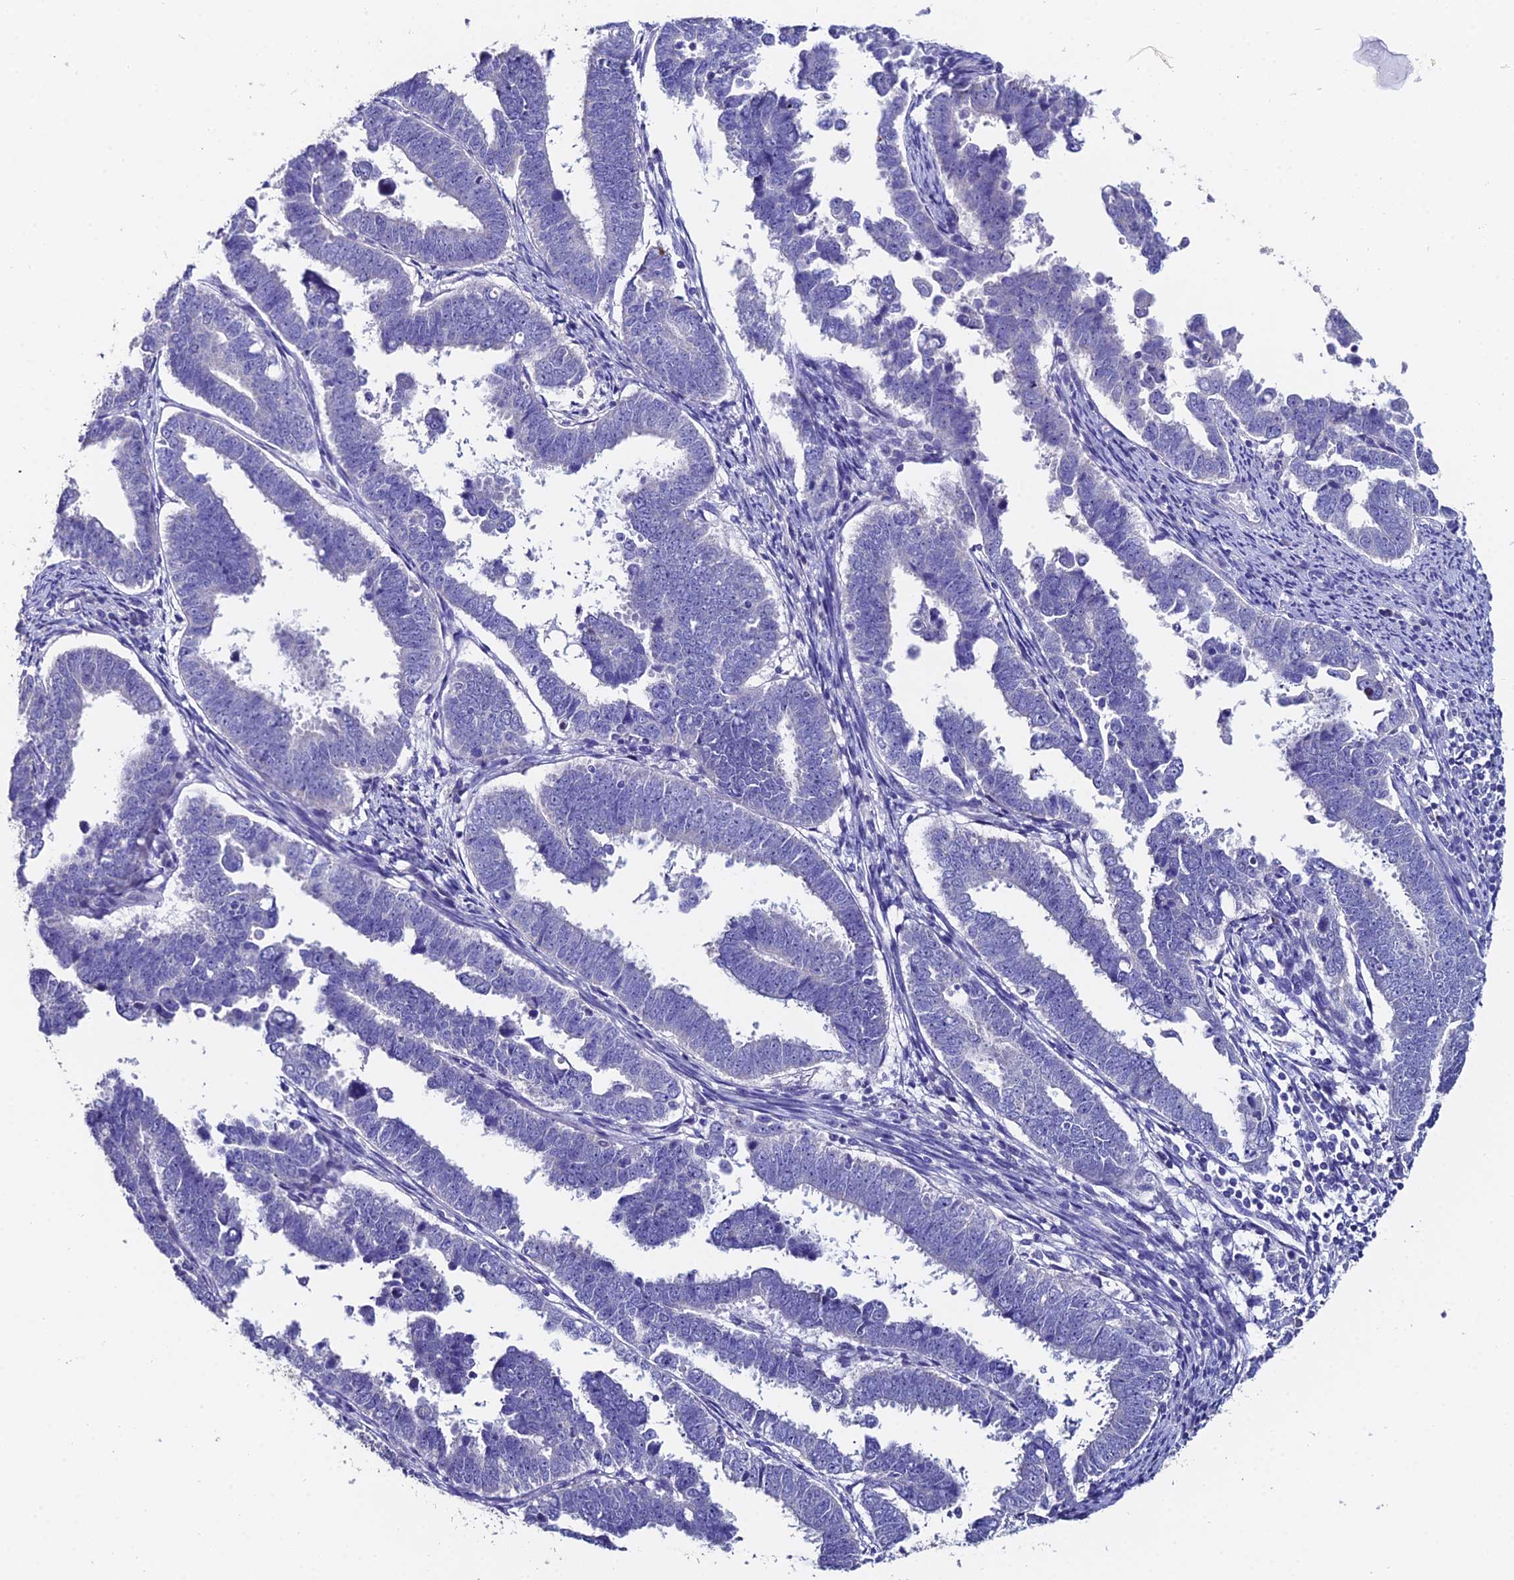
{"staining": {"intensity": "negative", "quantity": "none", "location": "none"}, "tissue": "endometrial cancer", "cell_type": "Tumor cells", "image_type": "cancer", "snomed": [{"axis": "morphology", "description": "Adenocarcinoma, NOS"}, {"axis": "topography", "description": "Endometrium"}], "caption": "Tumor cells are negative for brown protein staining in endometrial adenocarcinoma.", "gene": "ESRRG", "patient": {"sex": "female", "age": 75}}